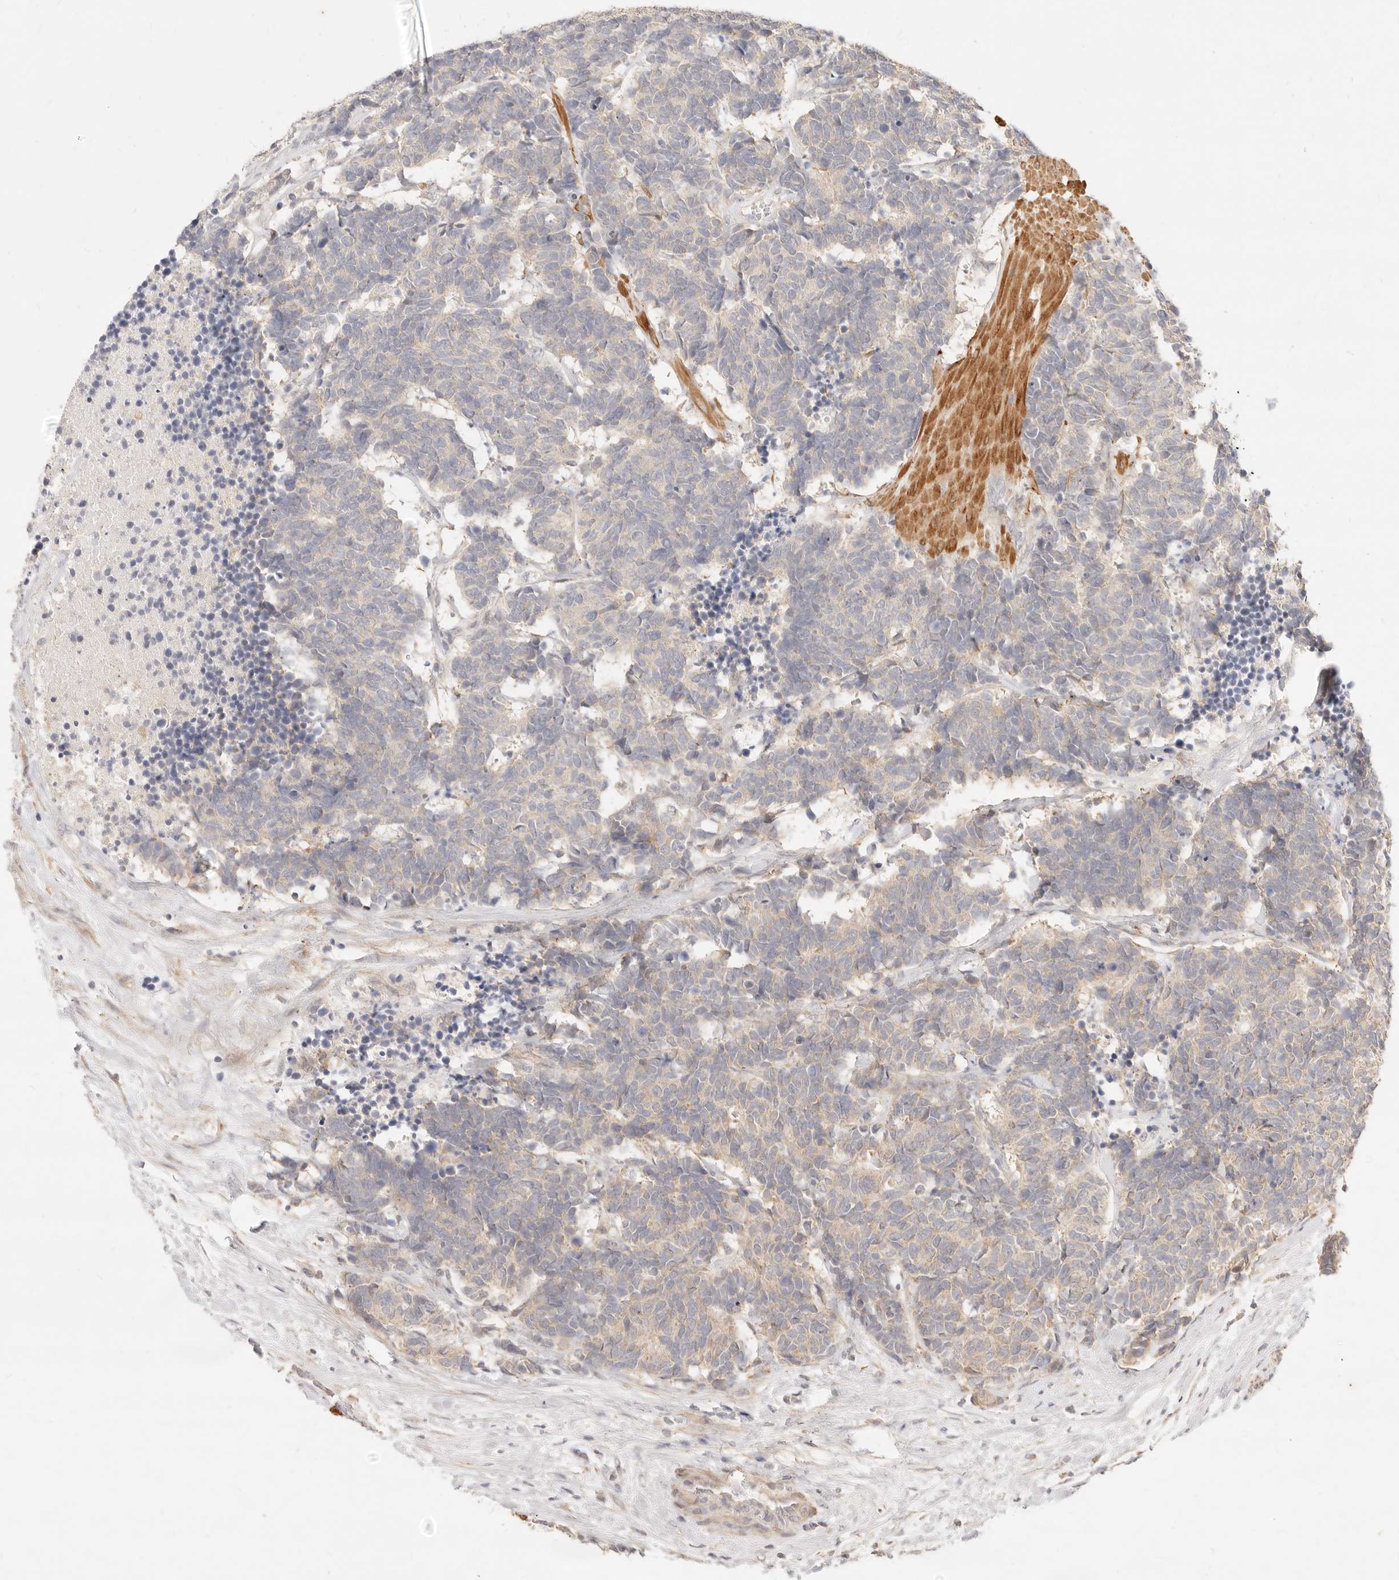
{"staining": {"intensity": "weak", "quantity": "<25%", "location": "cytoplasmic/membranous"}, "tissue": "carcinoid", "cell_type": "Tumor cells", "image_type": "cancer", "snomed": [{"axis": "morphology", "description": "Carcinoma, NOS"}, {"axis": "morphology", "description": "Carcinoid, malignant, NOS"}, {"axis": "topography", "description": "Urinary bladder"}], "caption": "The immunohistochemistry (IHC) histopathology image has no significant staining in tumor cells of carcinoid tissue.", "gene": "RUBCNL", "patient": {"sex": "male", "age": 57}}